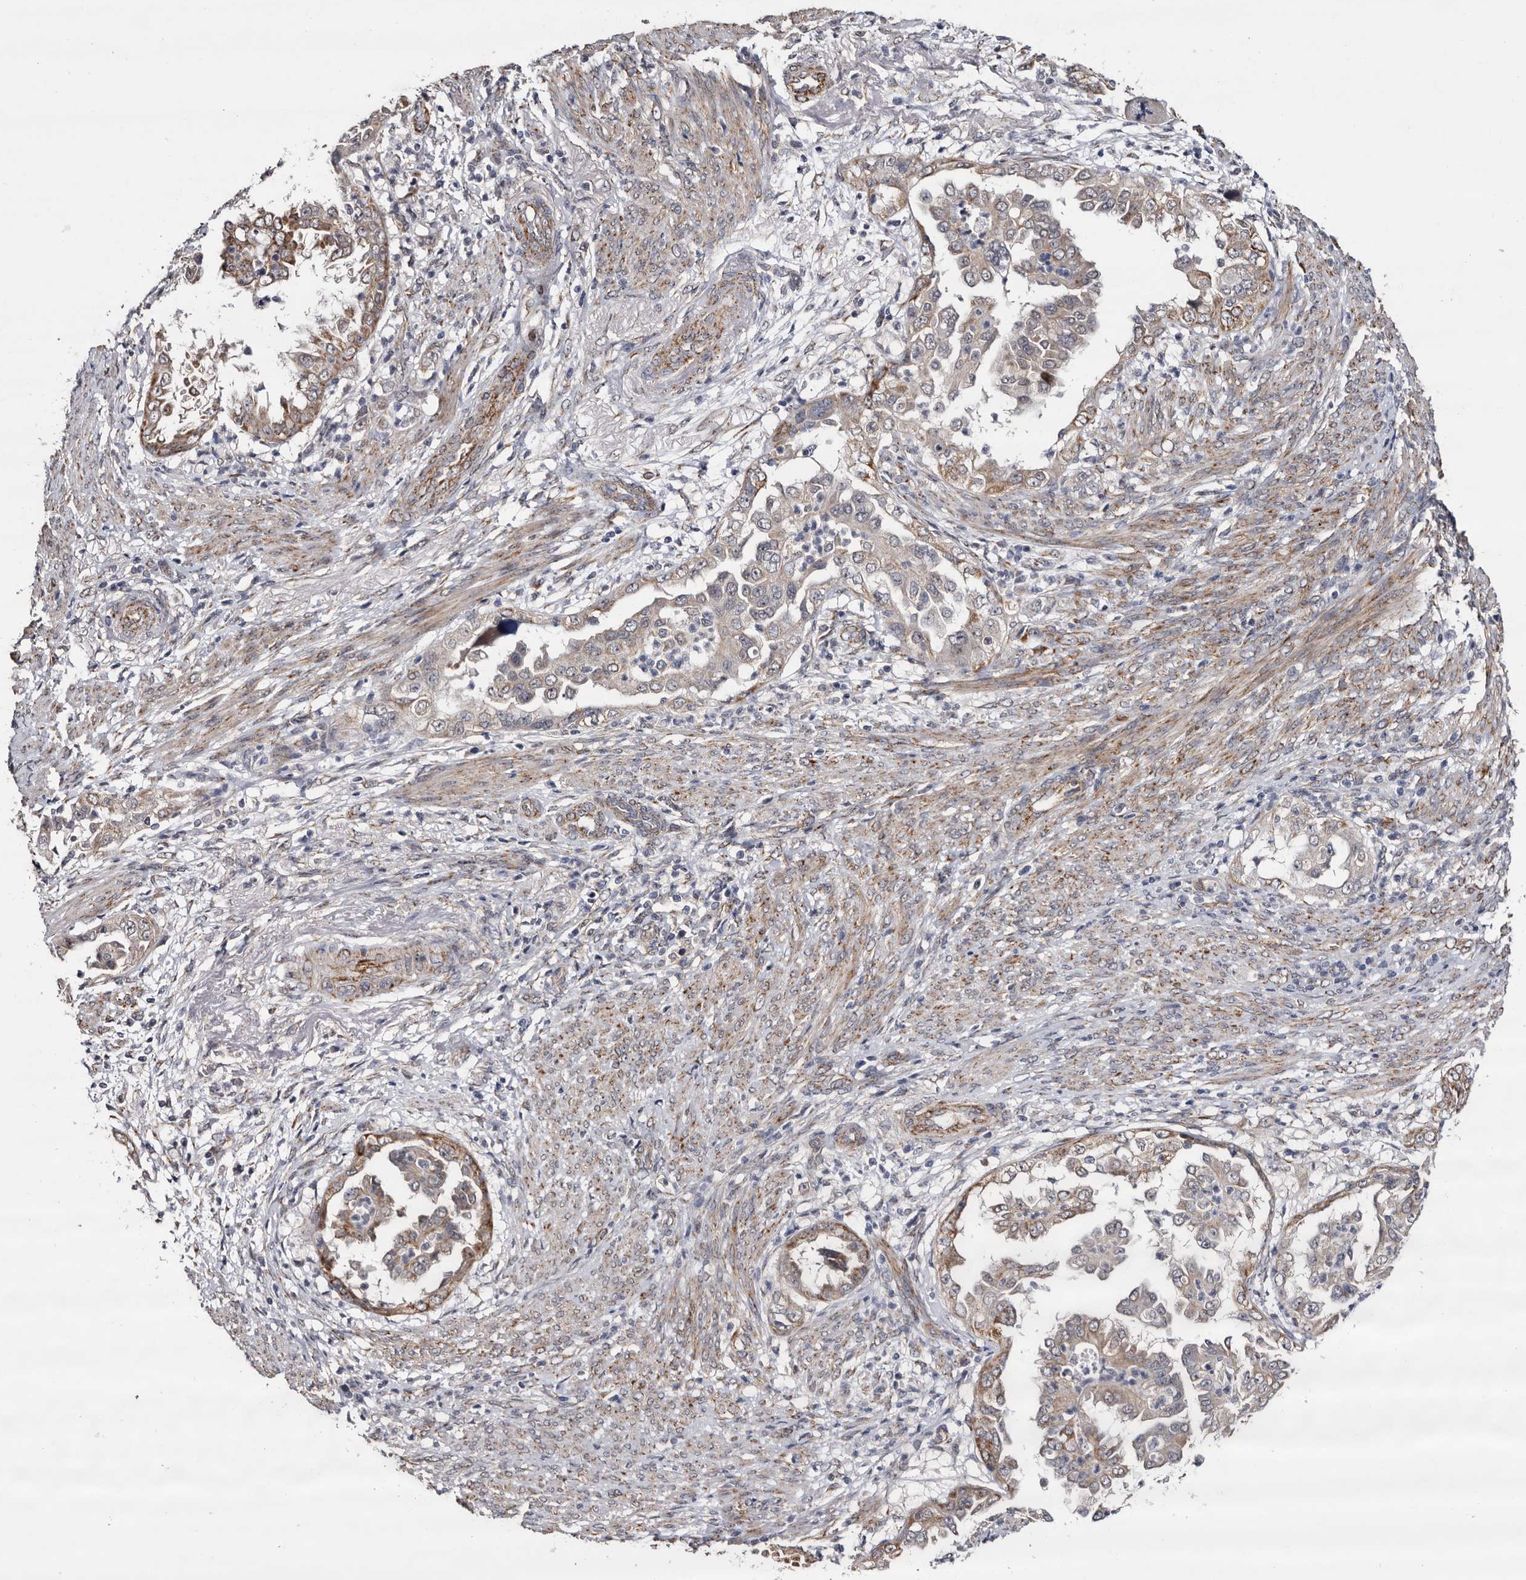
{"staining": {"intensity": "moderate", "quantity": "25%-75%", "location": "cytoplasmic/membranous"}, "tissue": "endometrial cancer", "cell_type": "Tumor cells", "image_type": "cancer", "snomed": [{"axis": "morphology", "description": "Adenocarcinoma, NOS"}, {"axis": "topography", "description": "Endometrium"}], "caption": "There is medium levels of moderate cytoplasmic/membranous staining in tumor cells of adenocarcinoma (endometrial), as demonstrated by immunohistochemical staining (brown color).", "gene": "ARMCX2", "patient": {"sex": "female", "age": 85}}